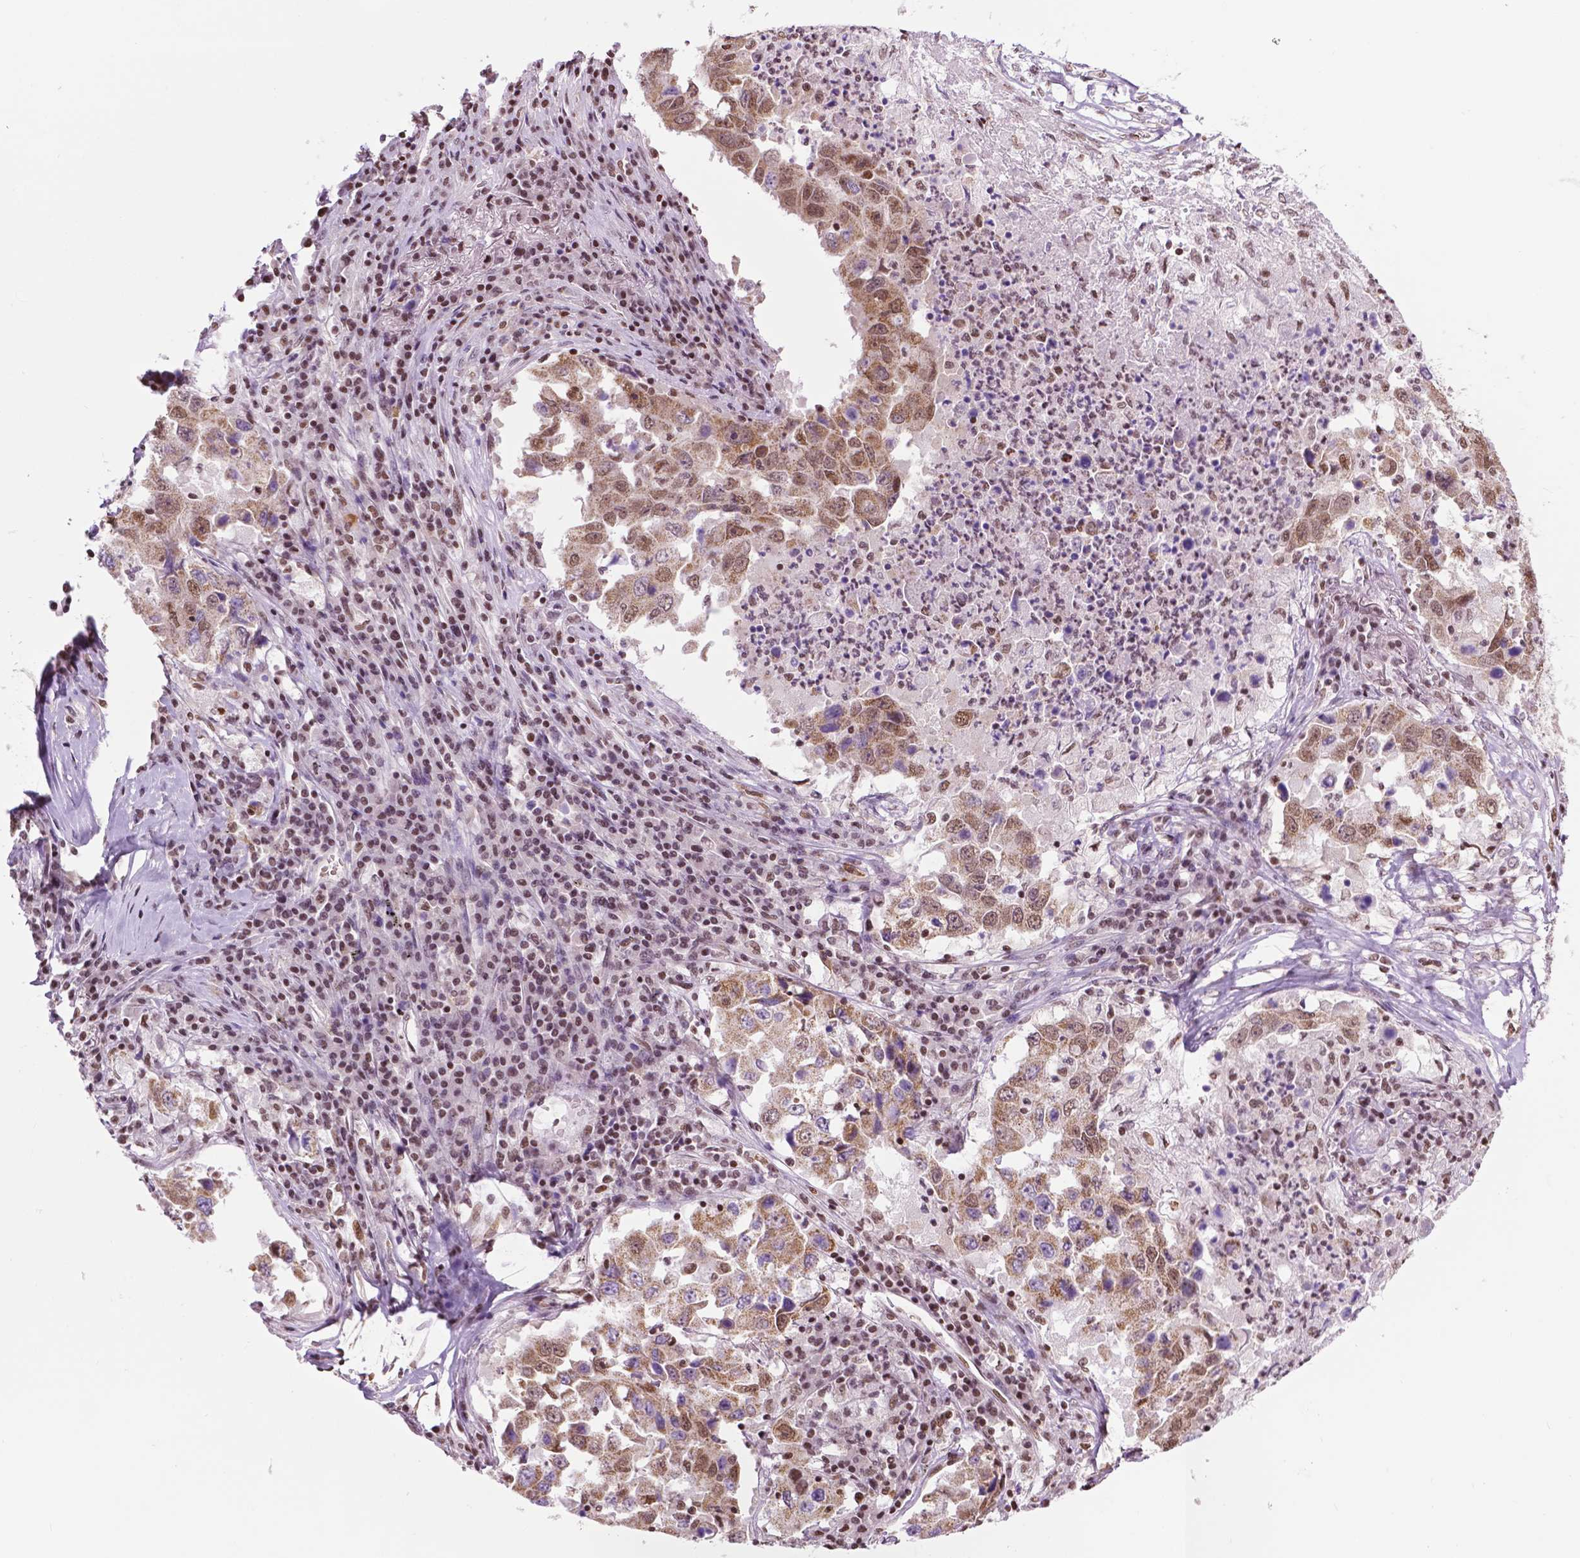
{"staining": {"intensity": "moderate", "quantity": ">75%", "location": "cytoplasmic/membranous,nuclear"}, "tissue": "lung cancer", "cell_type": "Tumor cells", "image_type": "cancer", "snomed": [{"axis": "morphology", "description": "Adenocarcinoma, NOS"}, {"axis": "topography", "description": "Lung"}], "caption": "Lung adenocarcinoma stained for a protein demonstrates moderate cytoplasmic/membranous and nuclear positivity in tumor cells. The staining is performed using DAB (3,3'-diaminobenzidine) brown chromogen to label protein expression. The nuclei are counter-stained blue using hematoxylin.", "gene": "COL23A1", "patient": {"sex": "male", "age": 73}}